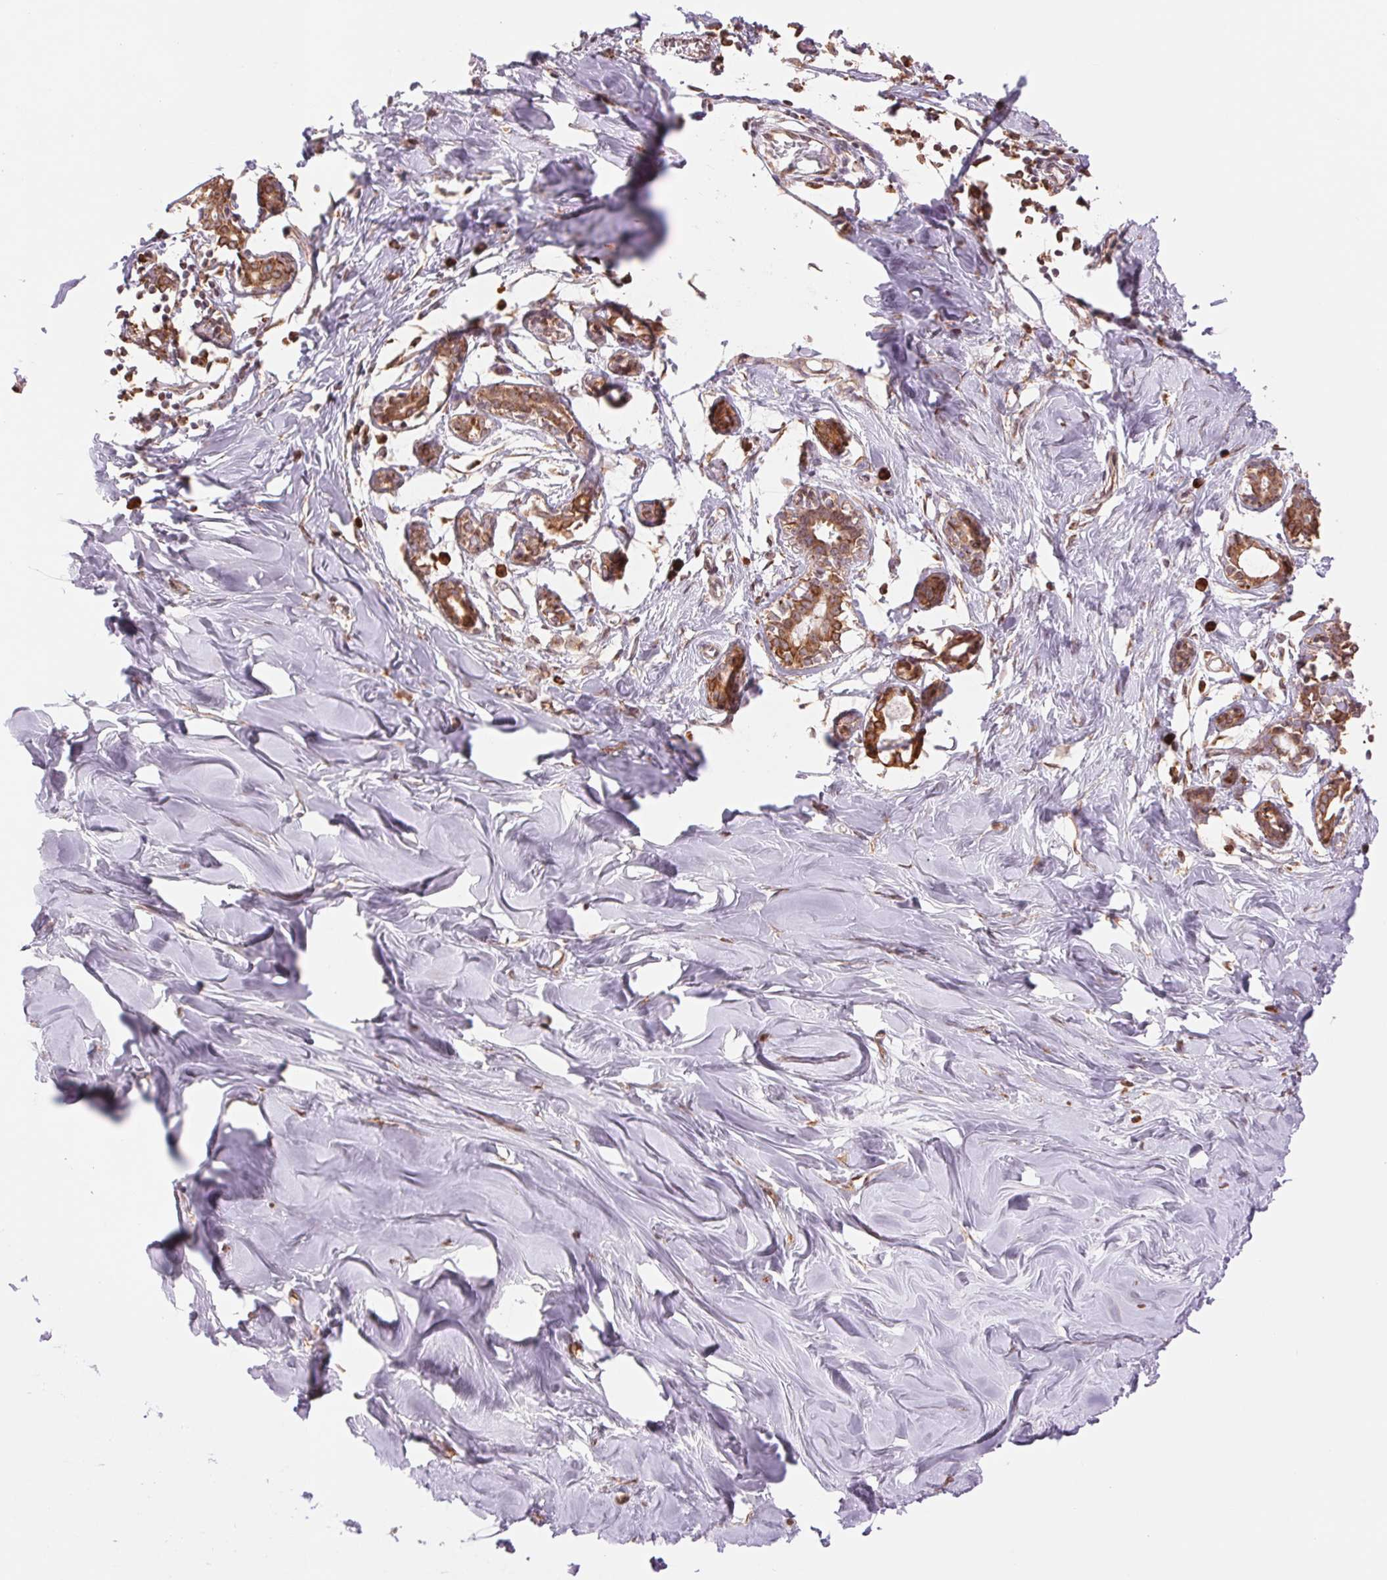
{"staining": {"intensity": "moderate", "quantity": ">75%", "location": "cytoplasmic/membranous"}, "tissue": "breast", "cell_type": "Adipocytes", "image_type": "normal", "snomed": [{"axis": "morphology", "description": "Normal tissue, NOS"}, {"axis": "topography", "description": "Breast"}], "caption": "A histopathology image of human breast stained for a protein exhibits moderate cytoplasmic/membranous brown staining in adipocytes.", "gene": "RPN1", "patient": {"sex": "female", "age": 27}}